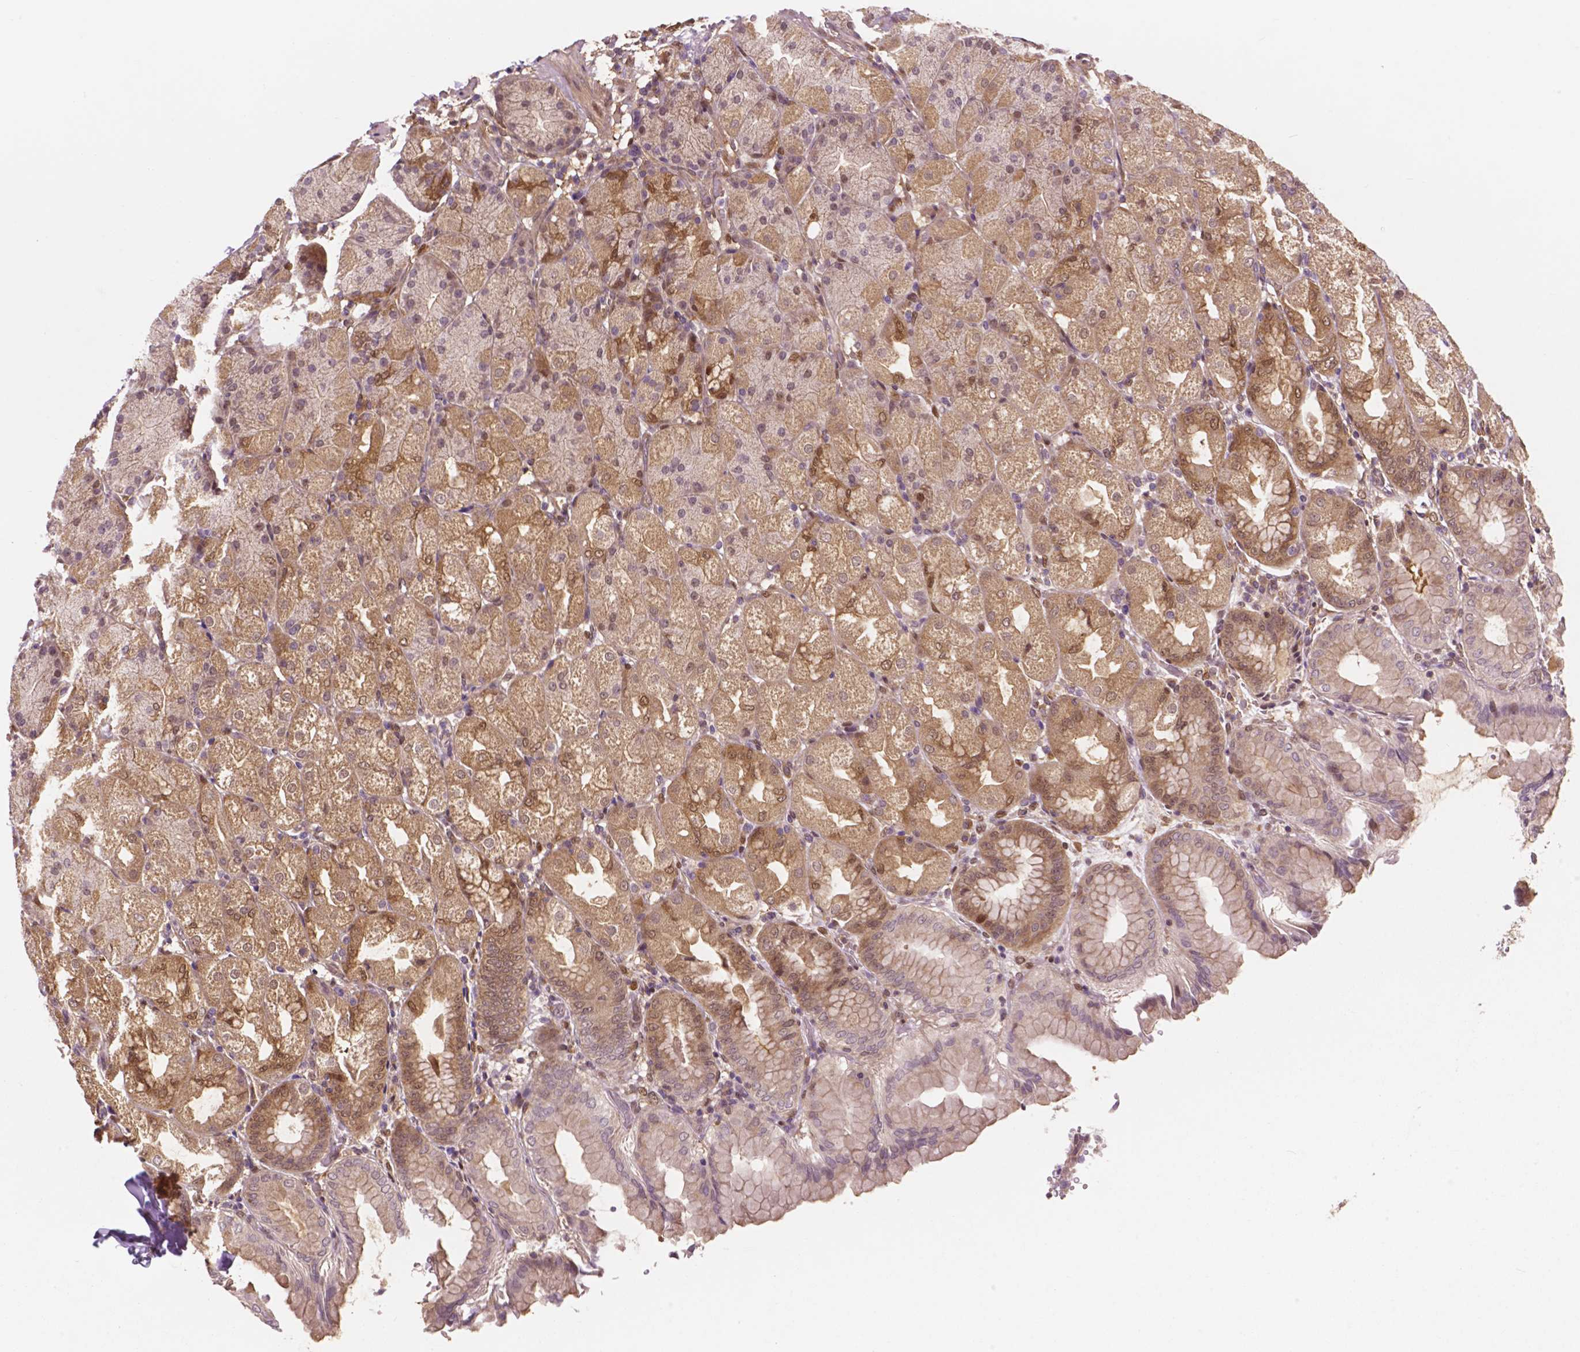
{"staining": {"intensity": "weak", "quantity": "25%-75%", "location": "cytoplasmic/membranous"}, "tissue": "stomach", "cell_type": "Glandular cells", "image_type": "normal", "snomed": [{"axis": "morphology", "description": "Normal tissue, NOS"}, {"axis": "topography", "description": "Stomach, upper"}, {"axis": "topography", "description": "Stomach"}, {"axis": "topography", "description": "Stomach, lower"}], "caption": "A photomicrograph of human stomach stained for a protein demonstrates weak cytoplasmic/membranous brown staining in glandular cells.", "gene": "YAP1", "patient": {"sex": "male", "age": 62}}